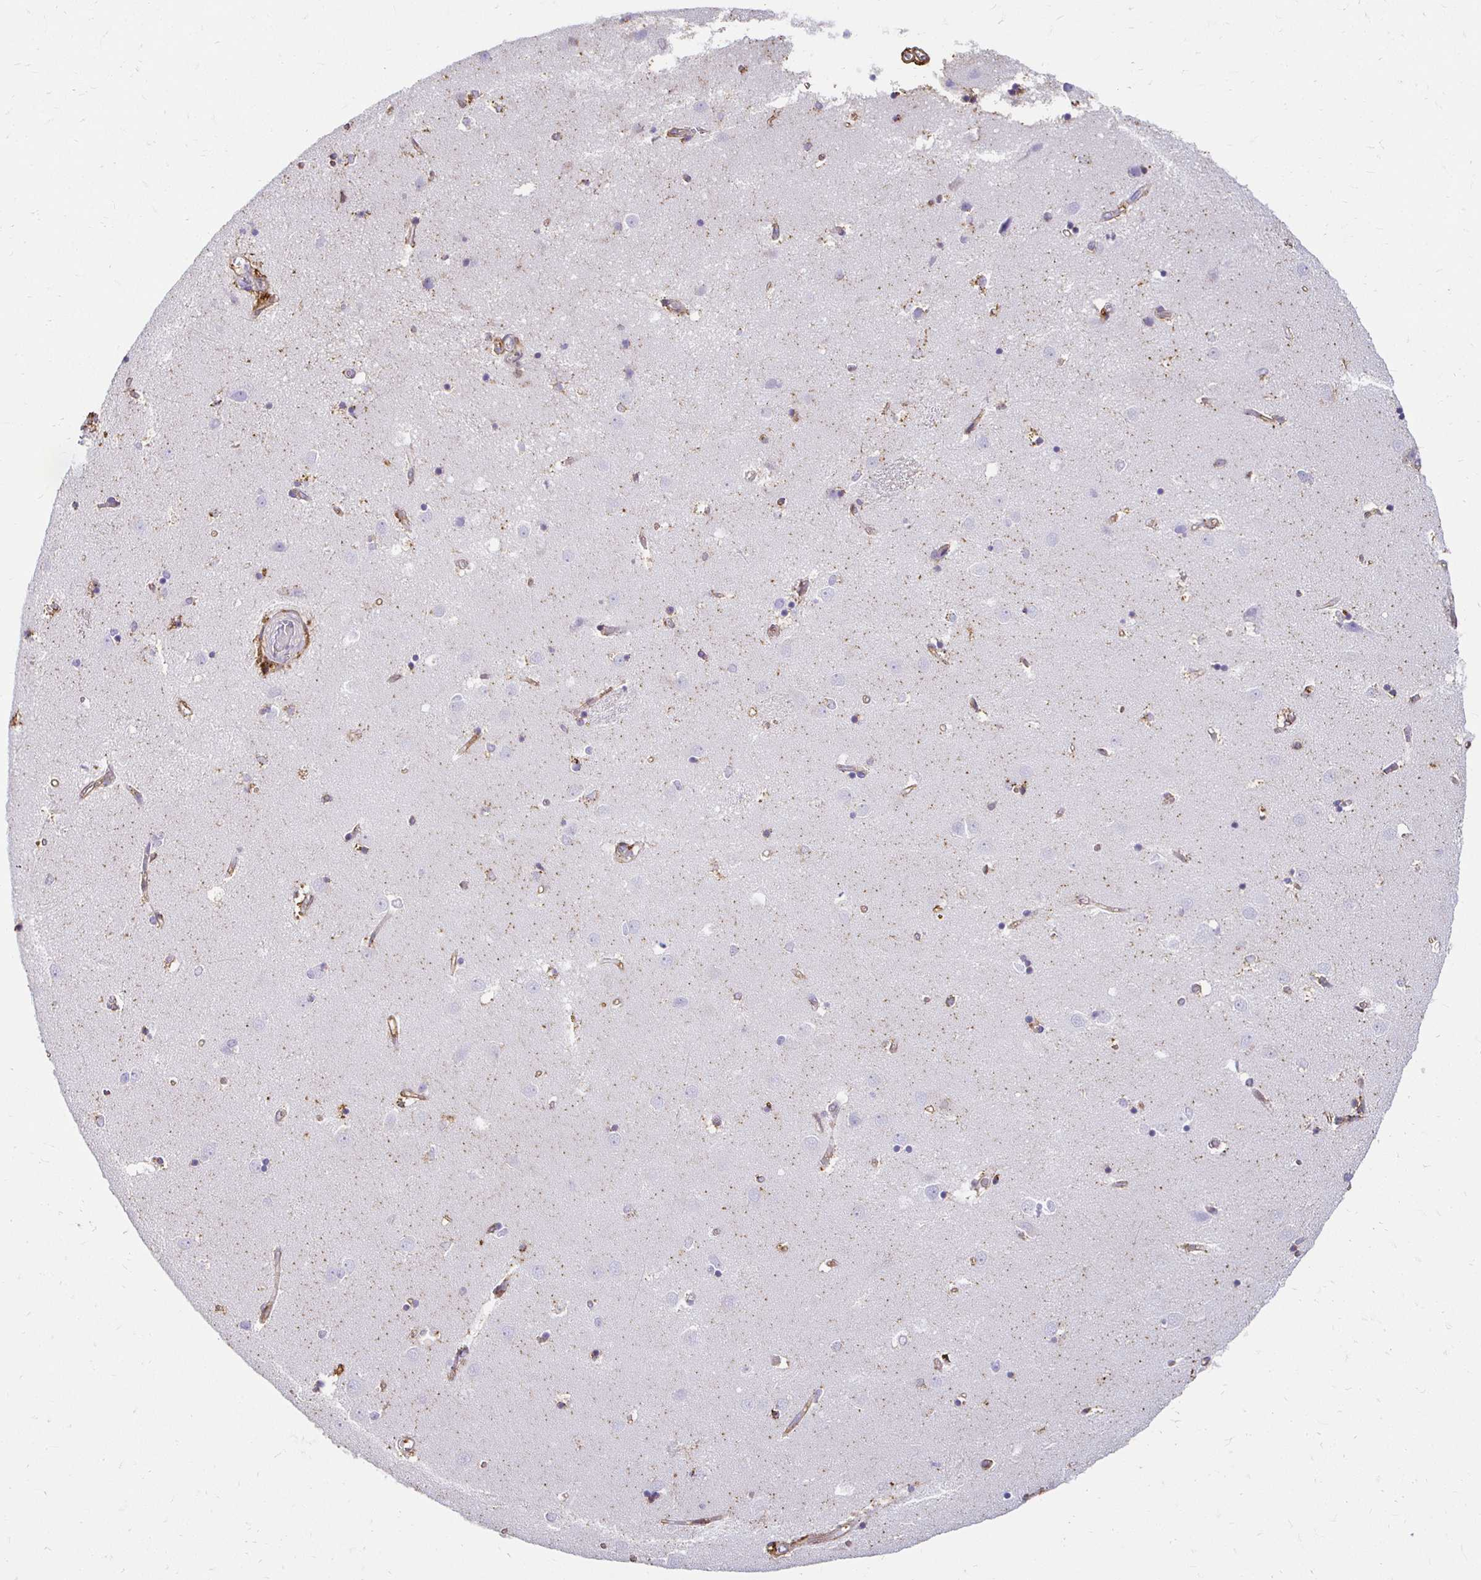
{"staining": {"intensity": "negative", "quantity": "none", "location": "none"}, "tissue": "caudate", "cell_type": "Glial cells", "image_type": "normal", "snomed": [{"axis": "morphology", "description": "Normal tissue, NOS"}, {"axis": "topography", "description": "Lateral ventricle wall"}], "caption": "An IHC image of benign caudate is shown. There is no staining in glial cells of caudate. (Stains: DAB (3,3'-diaminobenzidine) immunohistochemistry with hematoxylin counter stain, Microscopy: brightfield microscopy at high magnification).", "gene": "TAS1R3", "patient": {"sex": "male", "age": 54}}